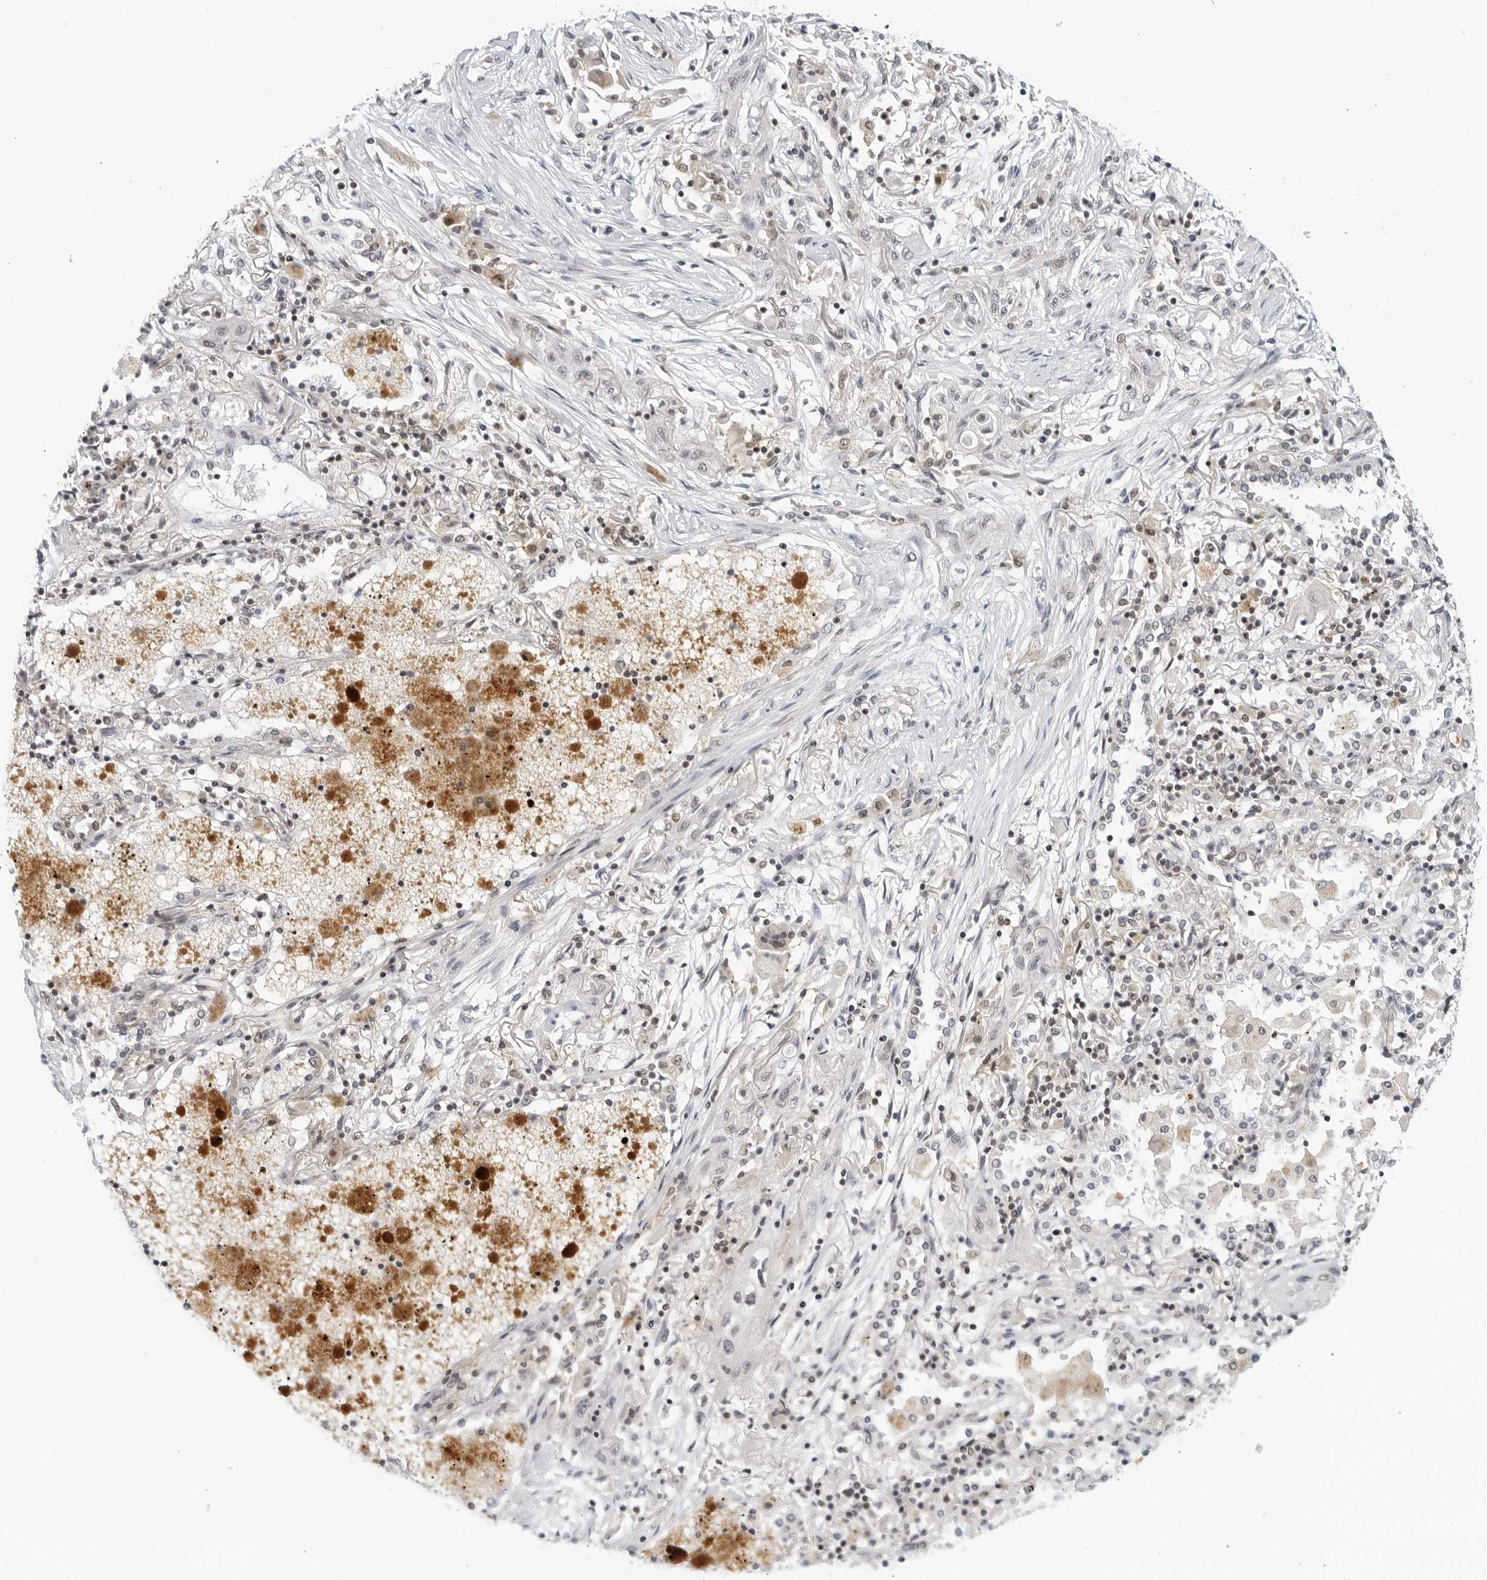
{"staining": {"intensity": "negative", "quantity": "none", "location": "none"}, "tissue": "lung cancer", "cell_type": "Tumor cells", "image_type": "cancer", "snomed": [{"axis": "morphology", "description": "Squamous cell carcinoma, NOS"}, {"axis": "topography", "description": "Lung"}], "caption": "Immunohistochemical staining of human squamous cell carcinoma (lung) shows no significant positivity in tumor cells. (DAB immunohistochemistry (IHC) with hematoxylin counter stain).", "gene": "CC2D1B", "patient": {"sex": "female", "age": 47}}